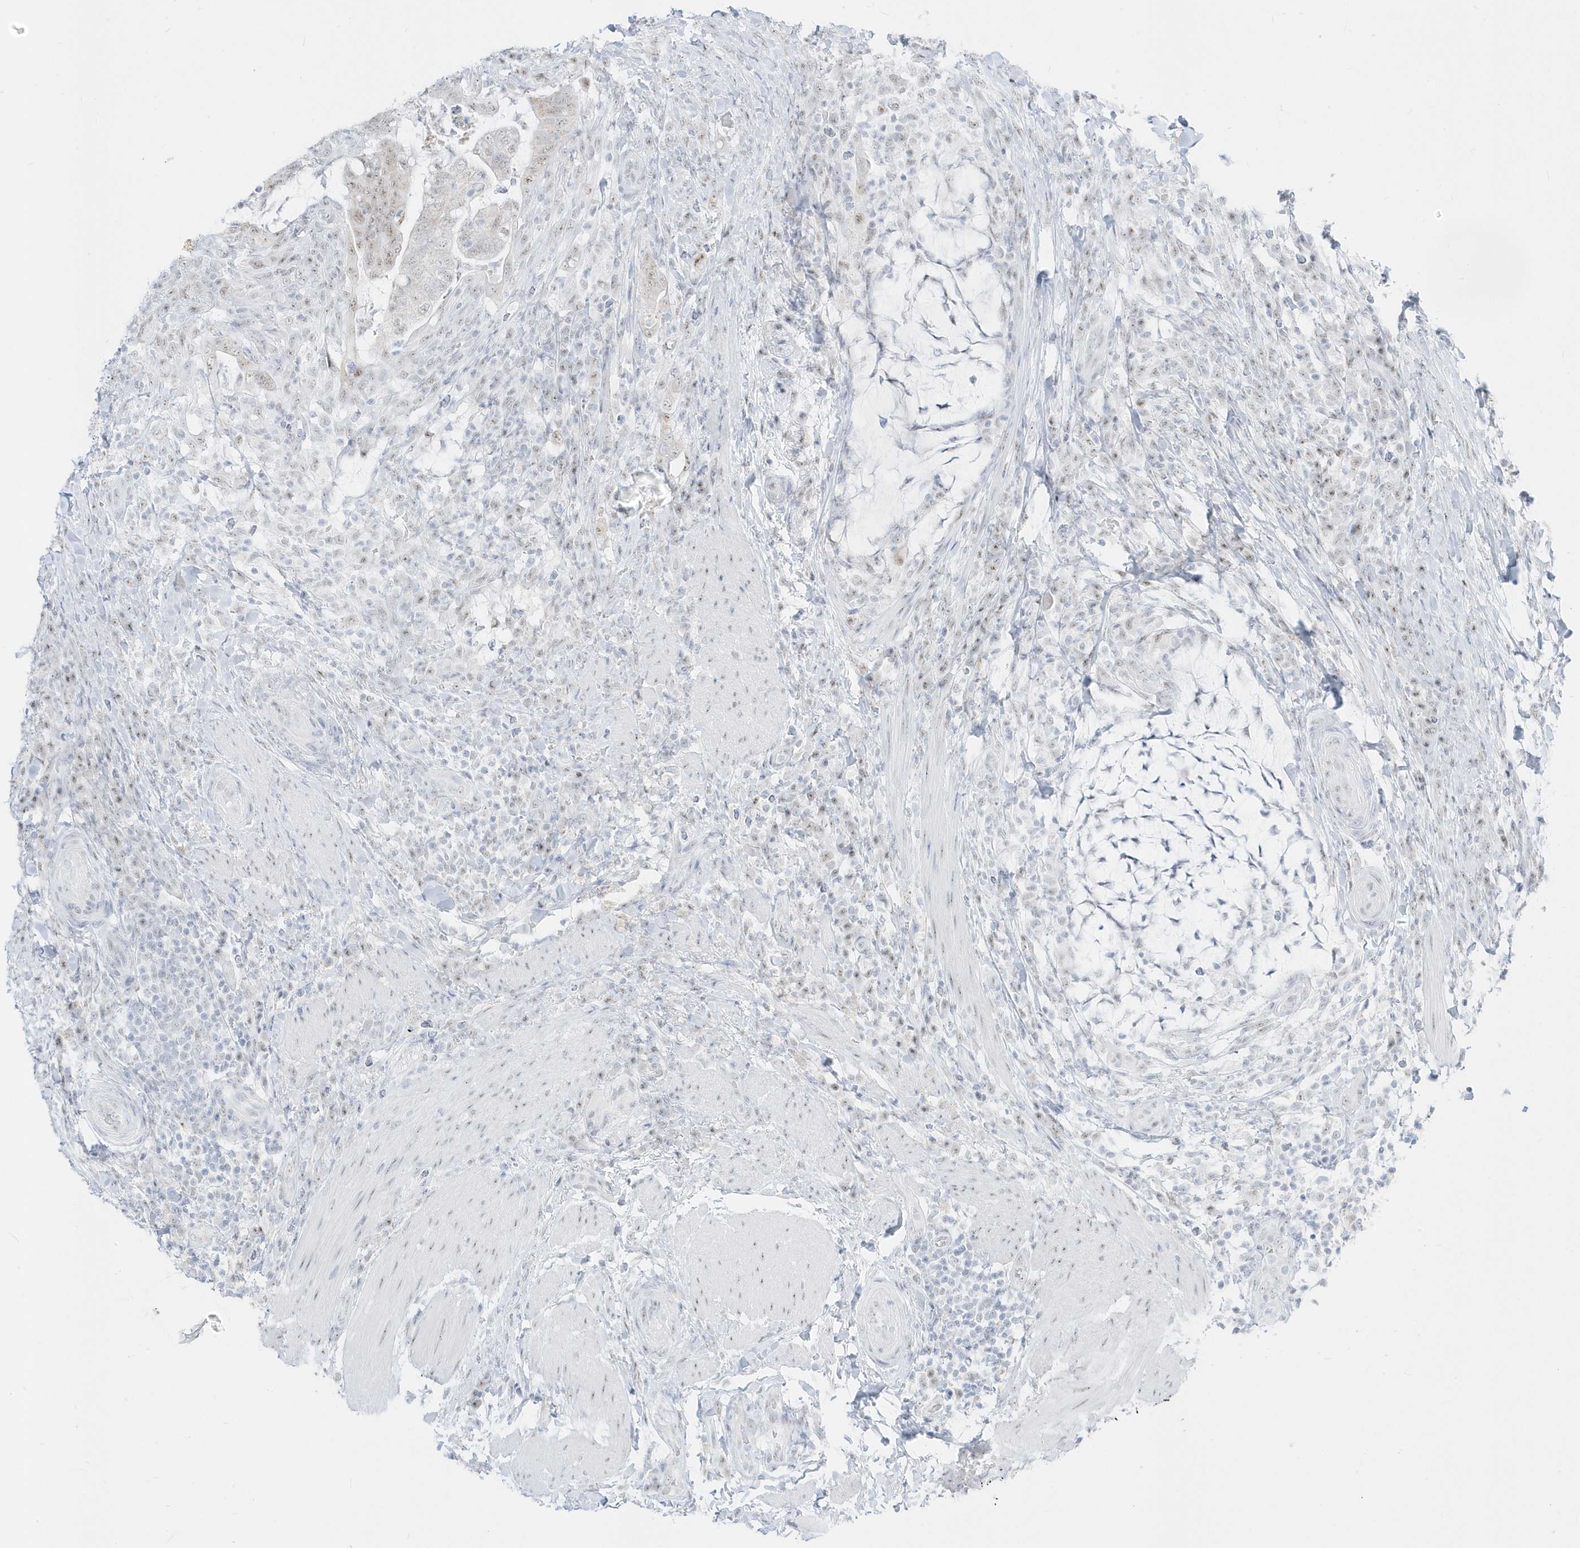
{"staining": {"intensity": "weak", "quantity": ">75%", "location": "nuclear"}, "tissue": "colorectal cancer", "cell_type": "Tumor cells", "image_type": "cancer", "snomed": [{"axis": "morphology", "description": "Adenocarcinoma, NOS"}, {"axis": "topography", "description": "Colon"}], "caption": "DAB (3,3'-diaminobenzidine) immunohistochemical staining of human adenocarcinoma (colorectal) reveals weak nuclear protein staining in about >75% of tumor cells.", "gene": "PLEKHN1", "patient": {"sex": "female", "age": 66}}